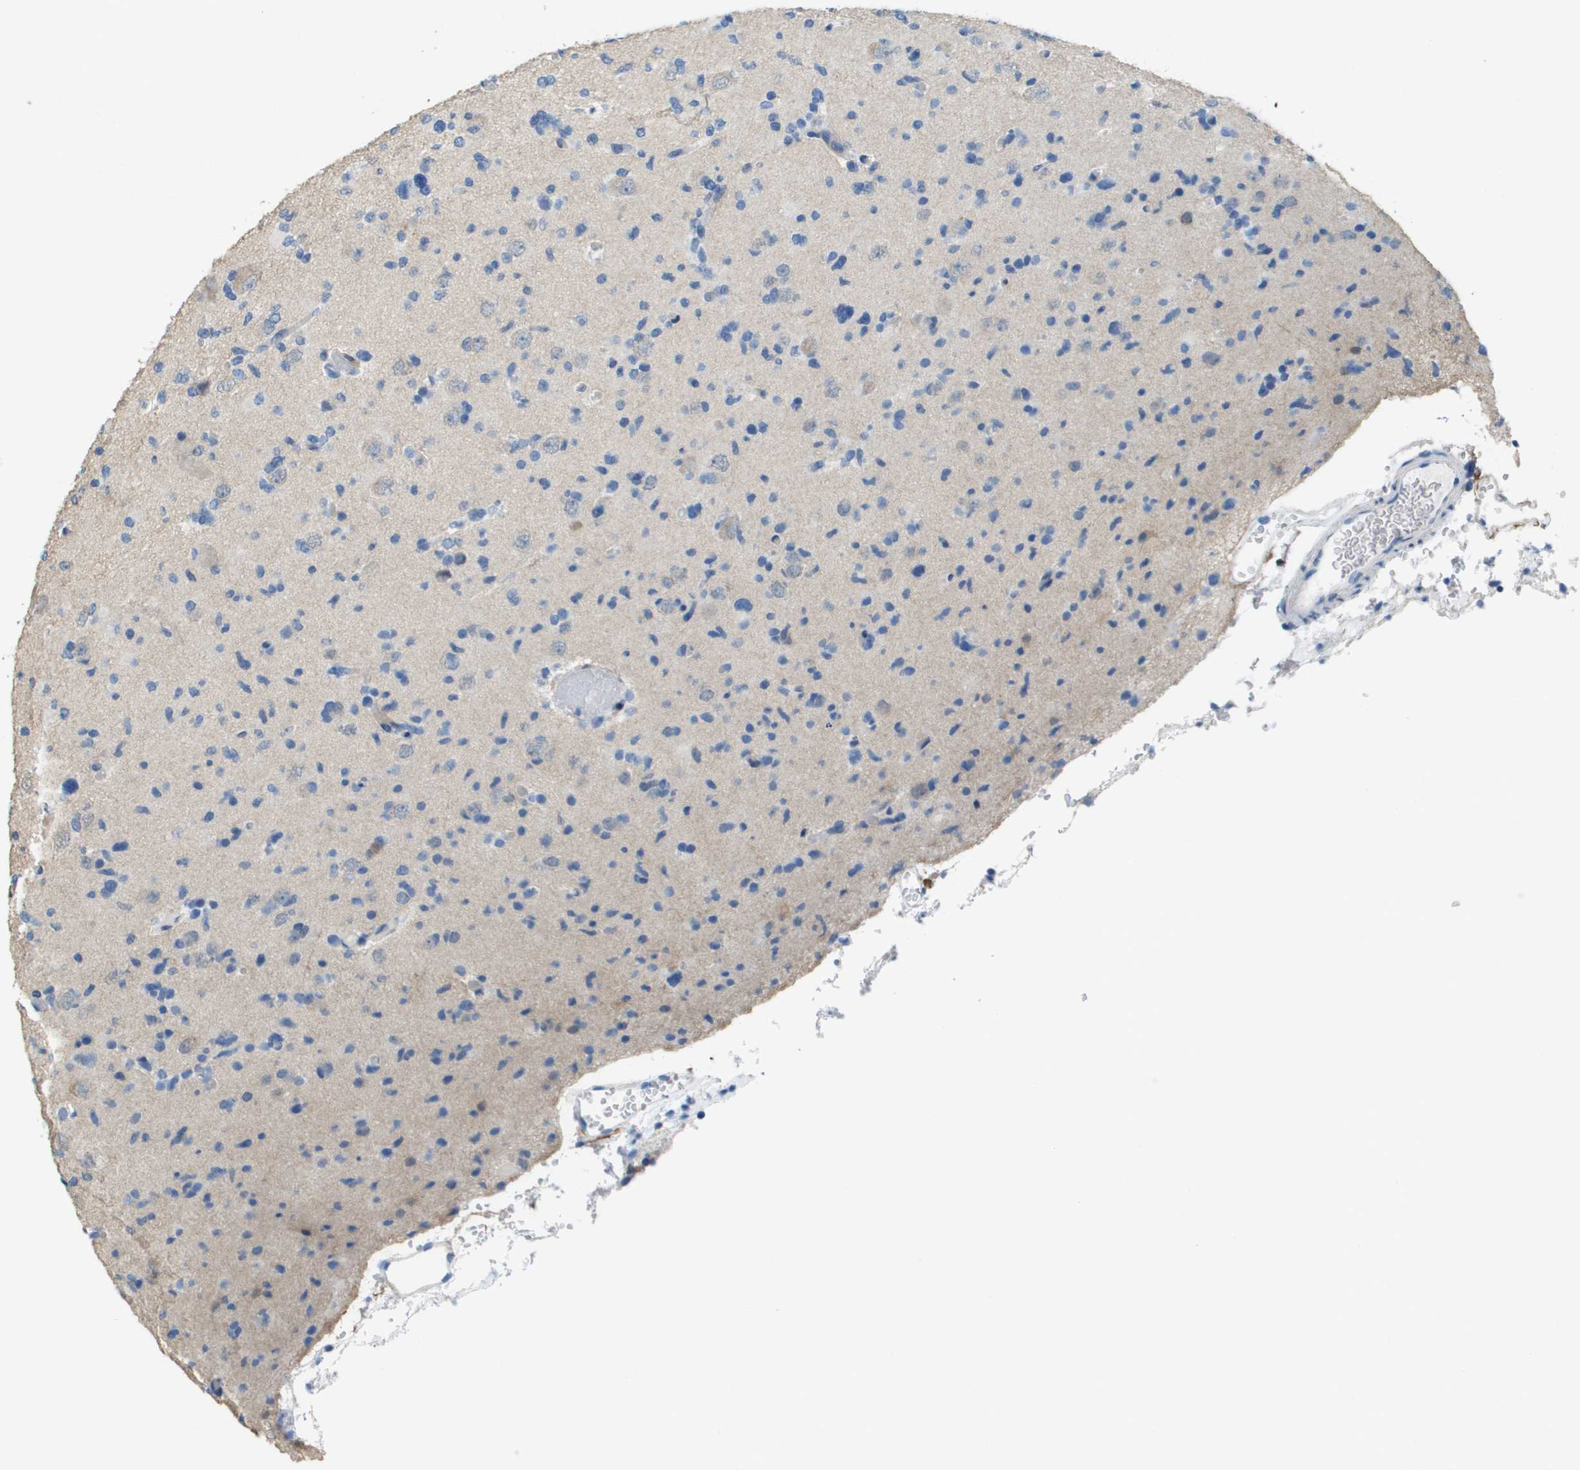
{"staining": {"intensity": "negative", "quantity": "none", "location": "none"}, "tissue": "glioma", "cell_type": "Tumor cells", "image_type": "cancer", "snomed": [{"axis": "morphology", "description": "Glioma, malignant, Low grade"}, {"axis": "topography", "description": "Brain"}], "caption": "High power microscopy histopathology image of an immunohistochemistry (IHC) histopathology image of glioma, revealing no significant staining in tumor cells. Brightfield microscopy of immunohistochemistry stained with DAB (brown) and hematoxylin (blue), captured at high magnification.", "gene": "FABP5", "patient": {"sex": "female", "age": 22}}